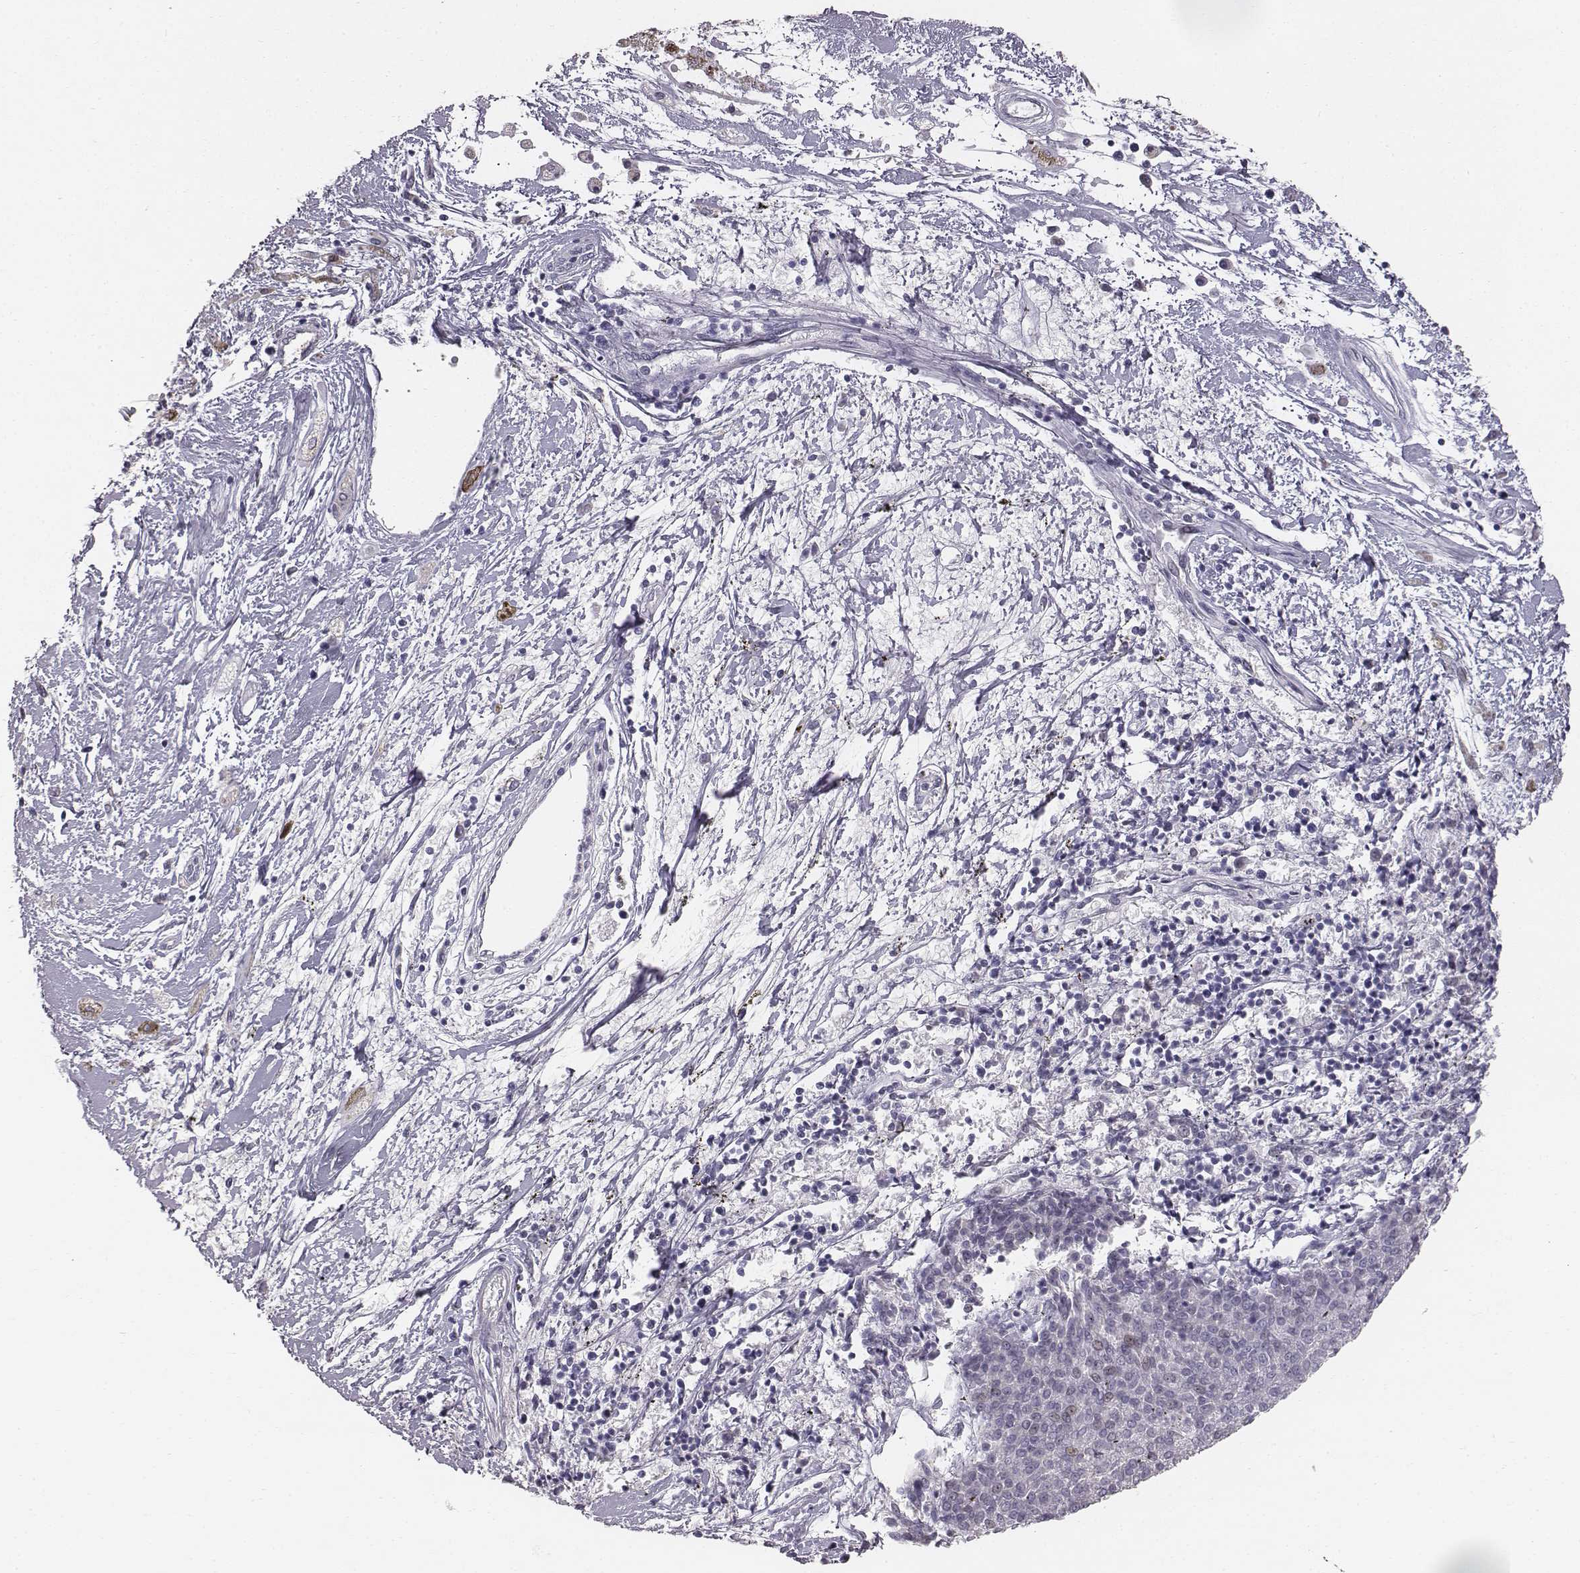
{"staining": {"intensity": "negative", "quantity": "none", "location": "none"}, "tissue": "melanoma", "cell_type": "Tumor cells", "image_type": "cancer", "snomed": [{"axis": "morphology", "description": "Malignant melanoma, NOS"}, {"axis": "topography", "description": "Skin"}], "caption": "High magnification brightfield microscopy of malignant melanoma stained with DAB (3,3'-diaminobenzidine) (brown) and counterstained with hematoxylin (blue): tumor cells show no significant positivity.", "gene": "ABCD3", "patient": {"sex": "female", "age": 72}}